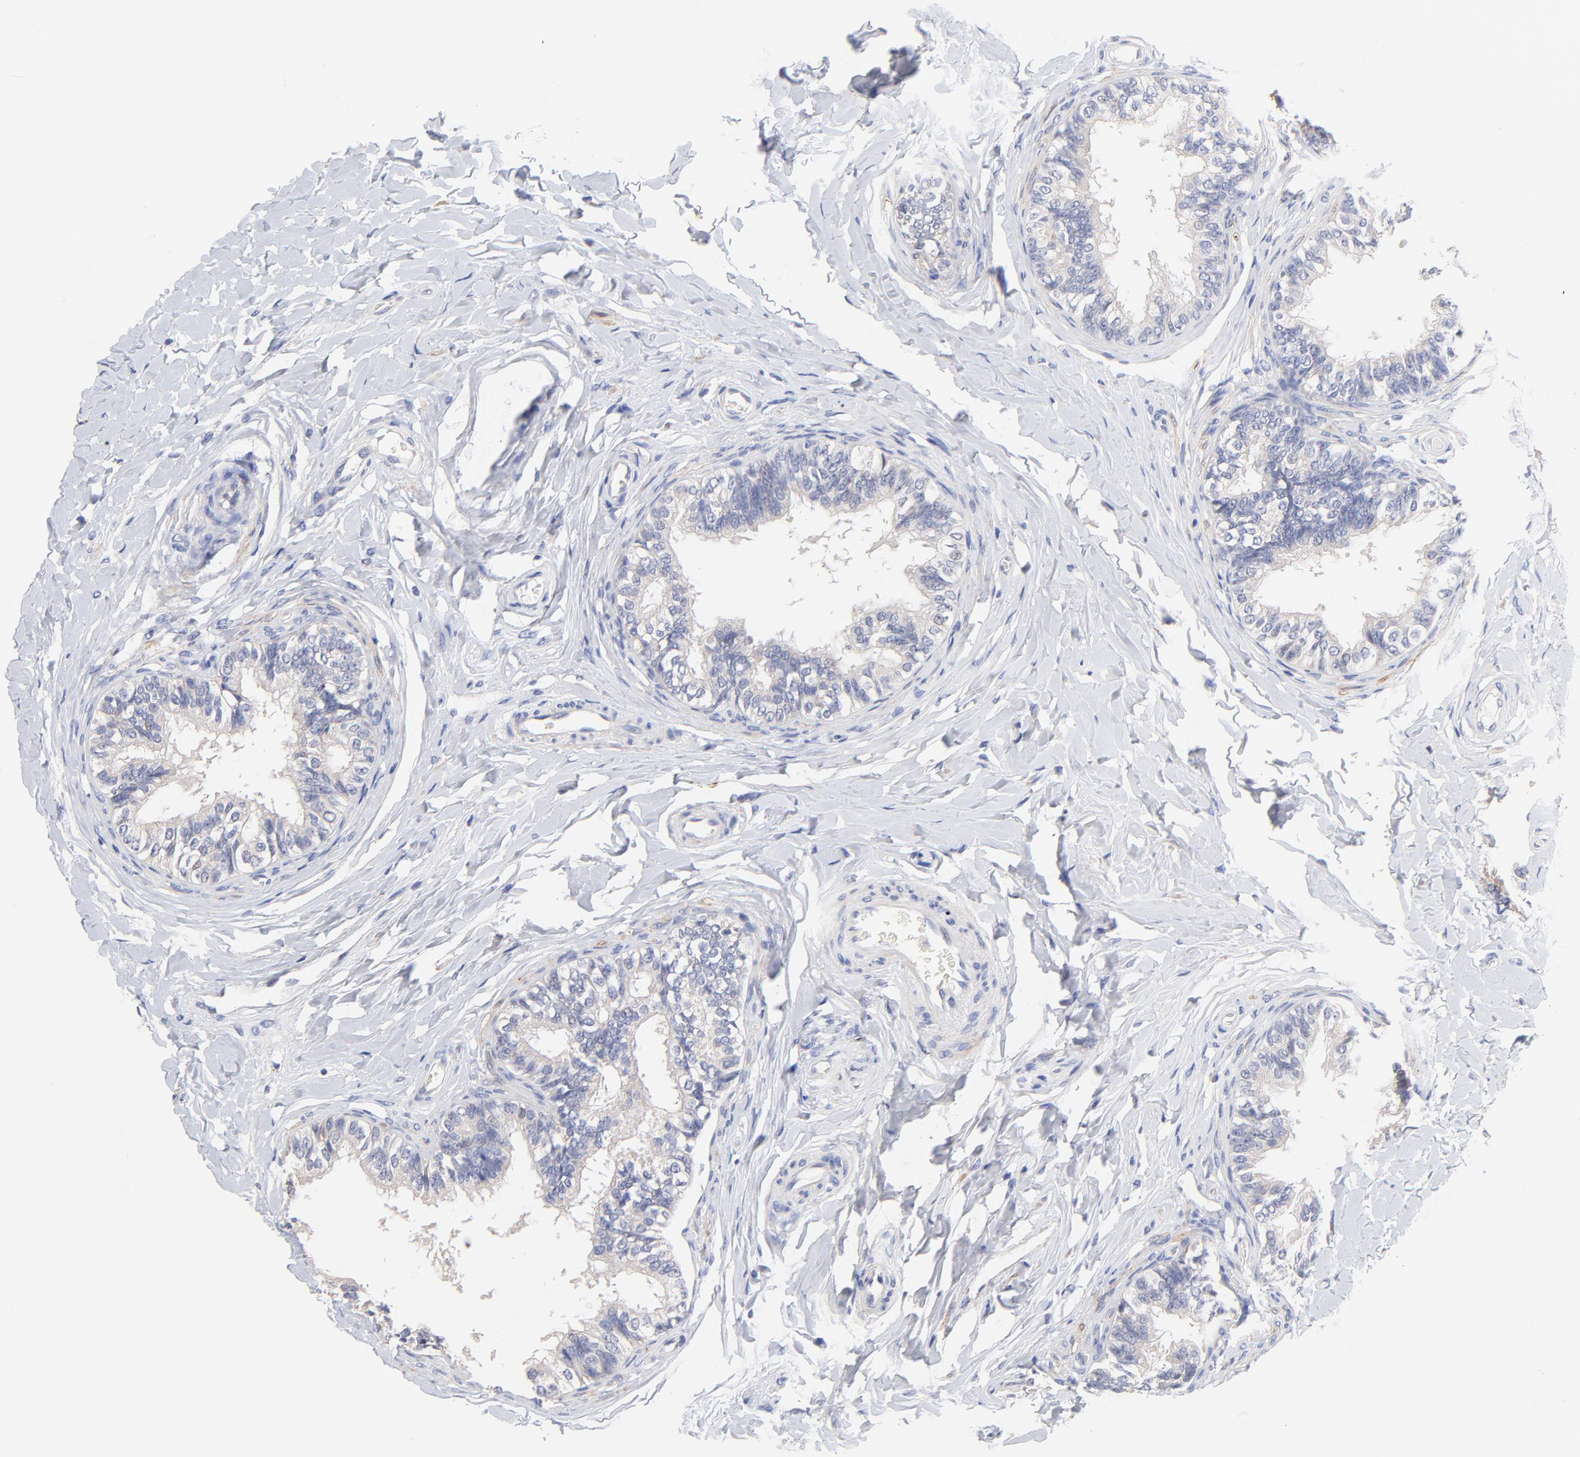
{"staining": {"intensity": "moderate", "quantity": "25%-75%", "location": "cytoplasmic/membranous"}, "tissue": "epididymis", "cell_type": "Glandular cells", "image_type": "normal", "snomed": [{"axis": "morphology", "description": "Normal tissue, NOS"}, {"axis": "topography", "description": "Epididymis"}], "caption": "Moderate cytoplasmic/membranous staining for a protein is appreciated in approximately 25%-75% of glandular cells of normal epididymis using IHC.", "gene": "TWNK", "patient": {"sex": "male", "age": 26}}